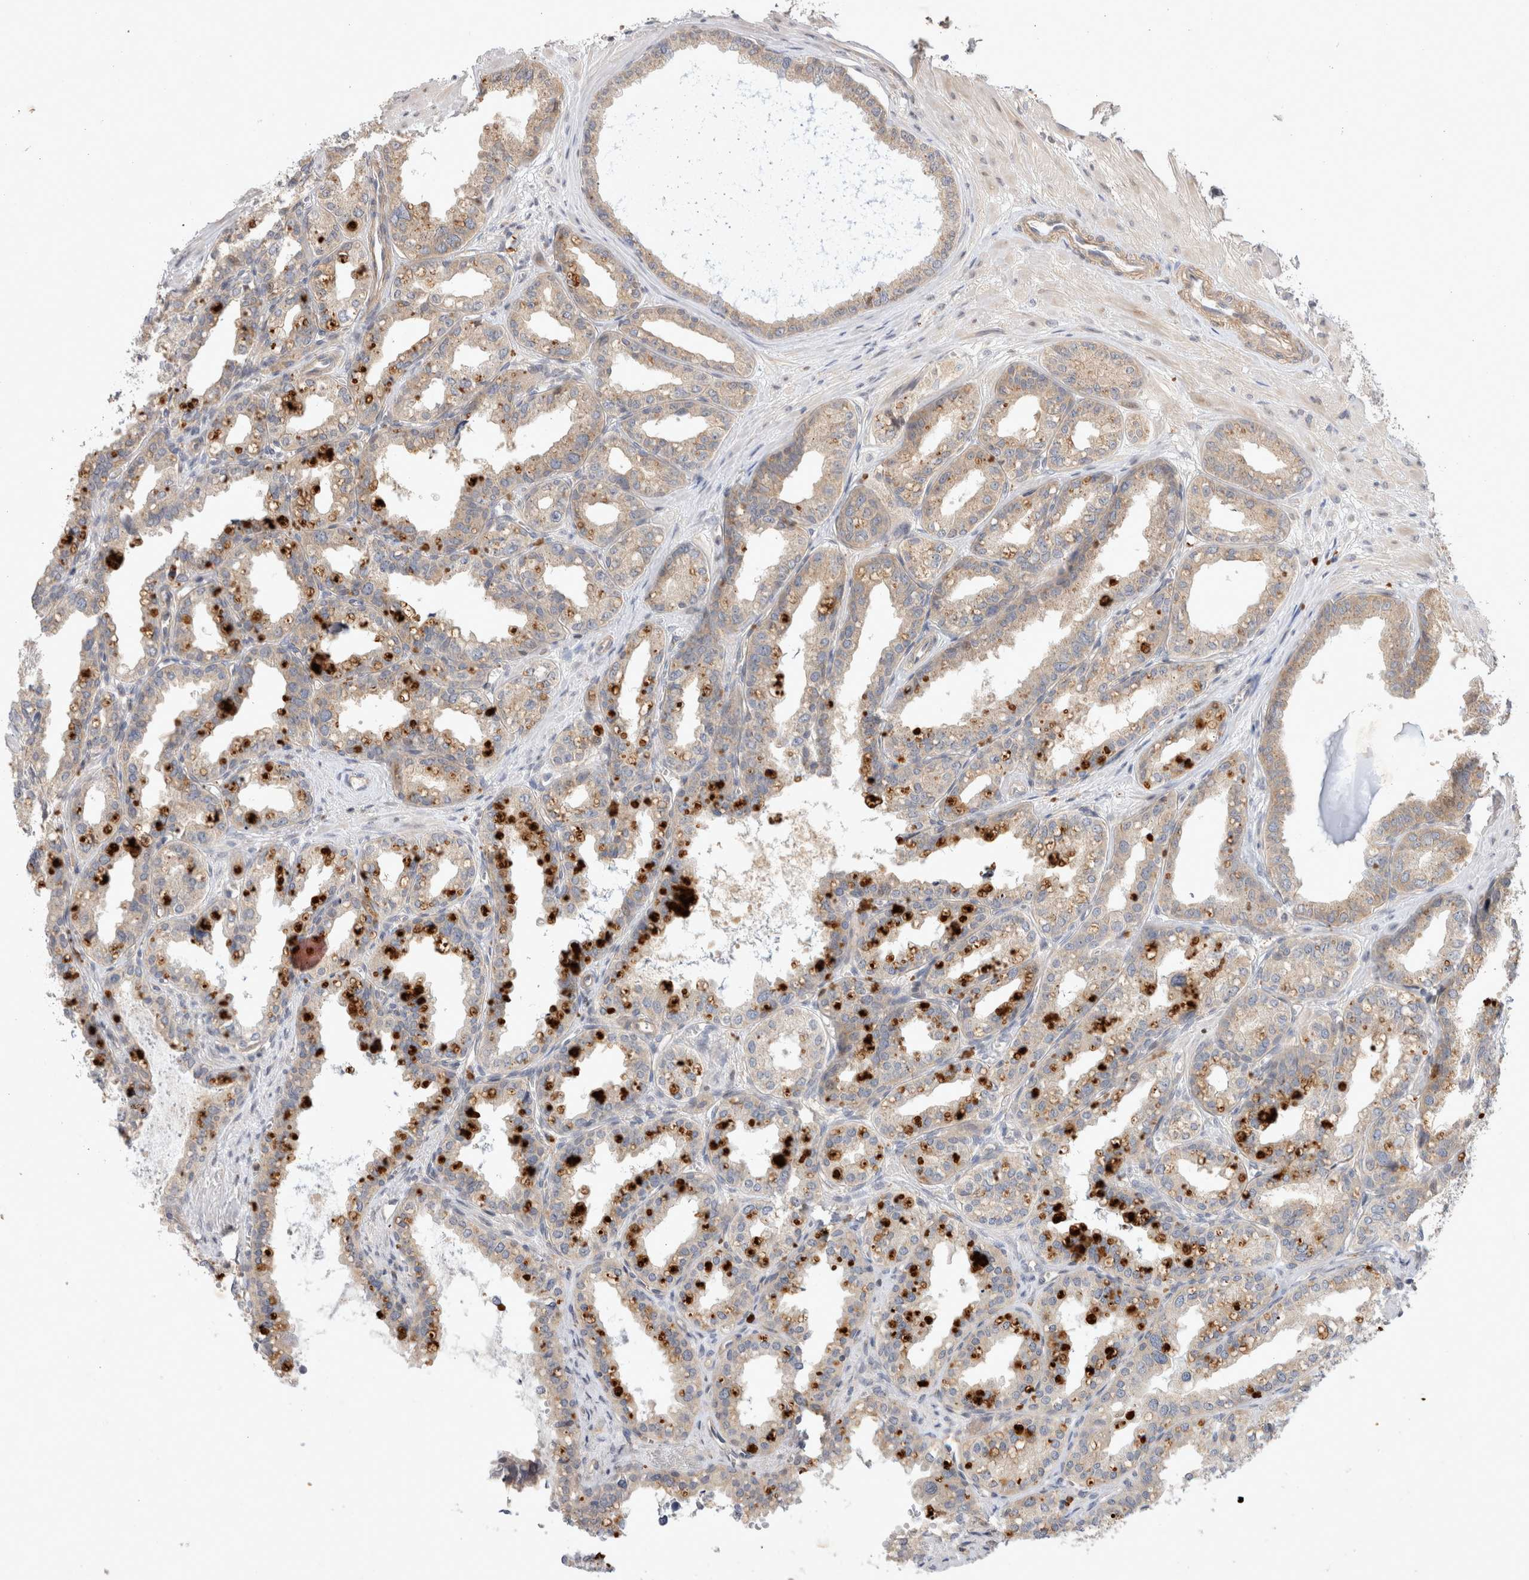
{"staining": {"intensity": "weak", "quantity": "25%-75%", "location": "cytoplasmic/membranous"}, "tissue": "seminal vesicle", "cell_type": "Glandular cells", "image_type": "normal", "snomed": [{"axis": "morphology", "description": "Normal tissue, NOS"}, {"axis": "topography", "description": "Prostate"}, {"axis": "topography", "description": "Seminal veicle"}], "caption": "Benign seminal vesicle displays weak cytoplasmic/membranous staining in approximately 25%-75% of glandular cells (DAB = brown stain, brightfield microscopy at high magnification)..", "gene": "HTT", "patient": {"sex": "male", "age": 51}}